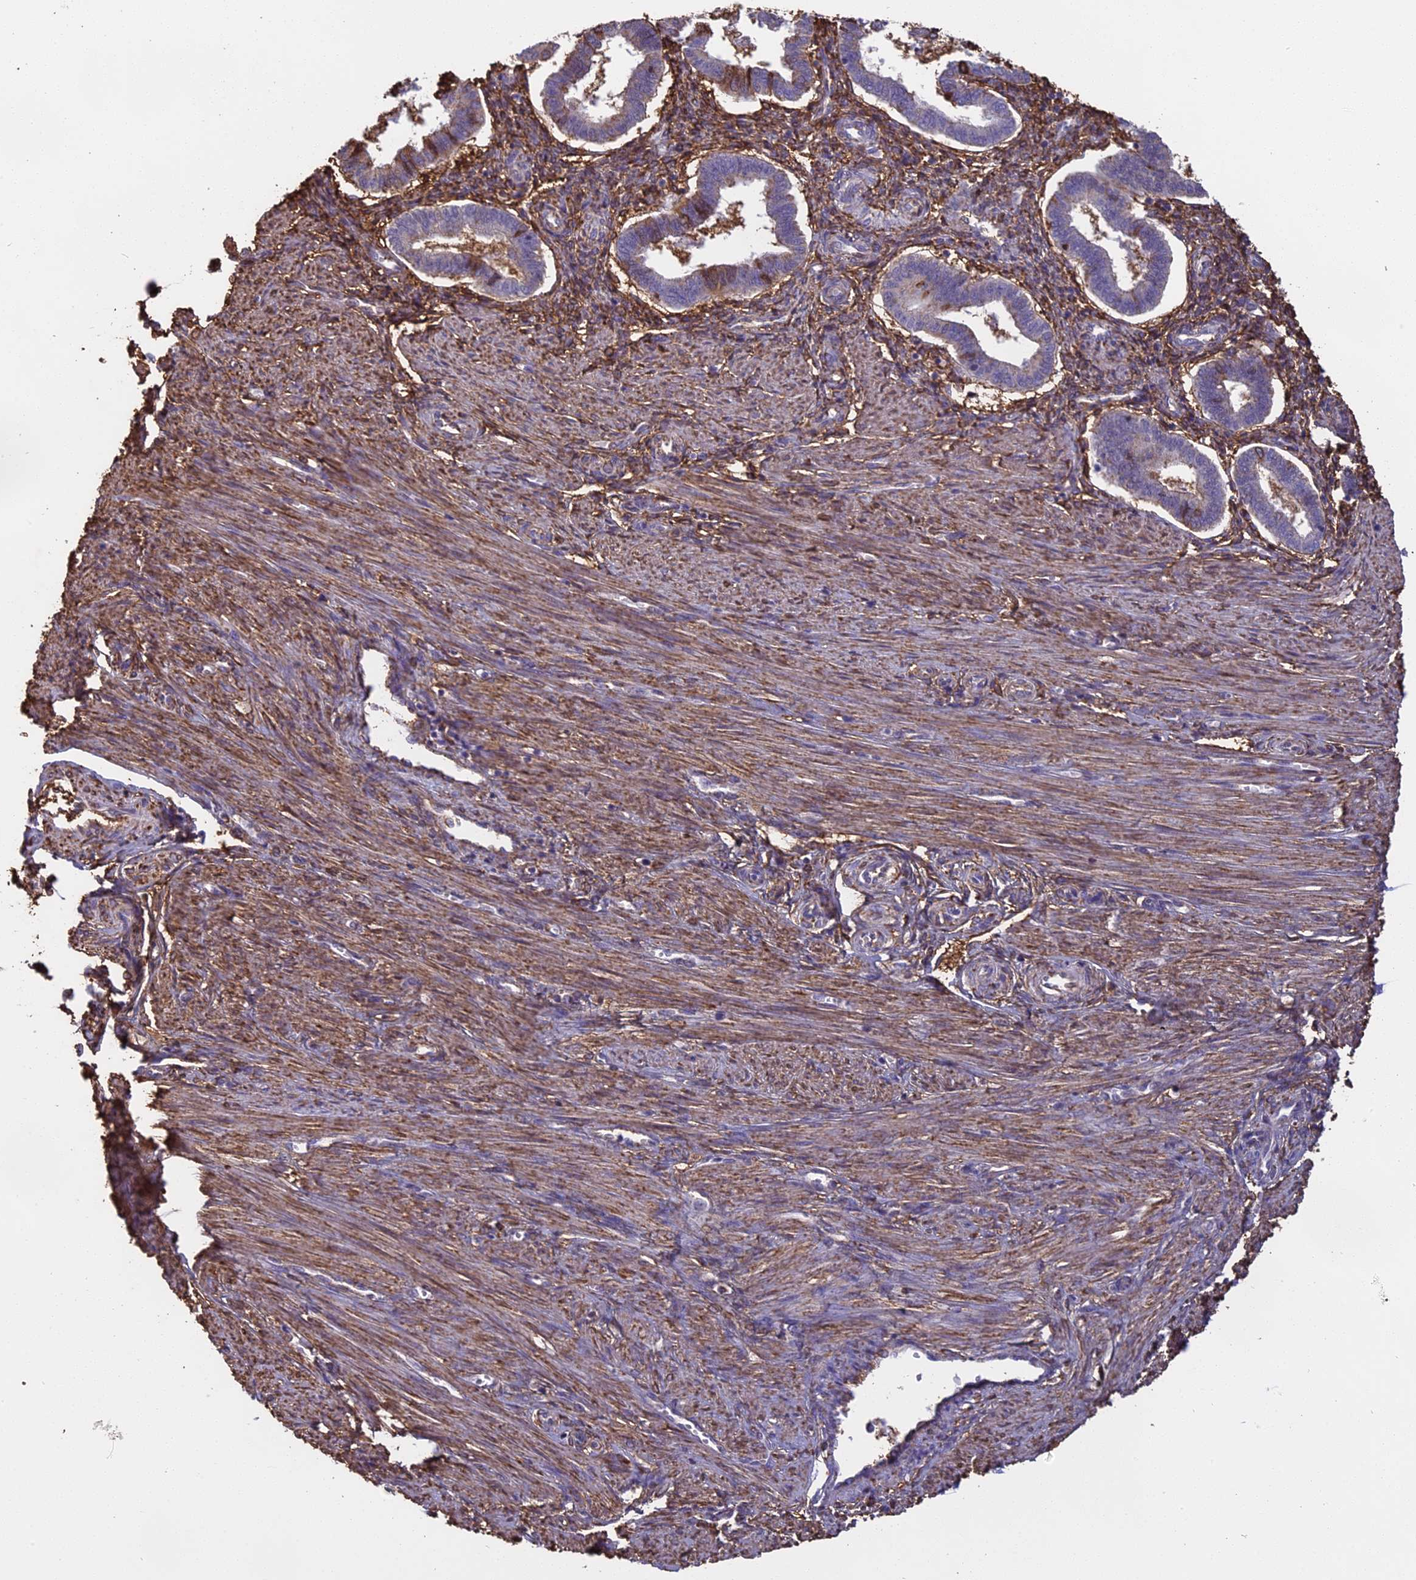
{"staining": {"intensity": "moderate", "quantity": "25%-75%", "location": "cytoplasmic/membranous"}, "tissue": "endometrium", "cell_type": "Cells in endometrial stroma", "image_type": "normal", "snomed": [{"axis": "morphology", "description": "Normal tissue, NOS"}, {"axis": "topography", "description": "Endometrium"}], "caption": "Immunohistochemistry (IHC) of unremarkable endometrium shows medium levels of moderate cytoplasmic/membranous expression in about 25%-75% of cells in endometrial stroma. Ihc stains the protein of interest in brown and the nuclei are stained blue.", "gene": "TMEM255B", "patient": {"sex": "female", "age": 24}}